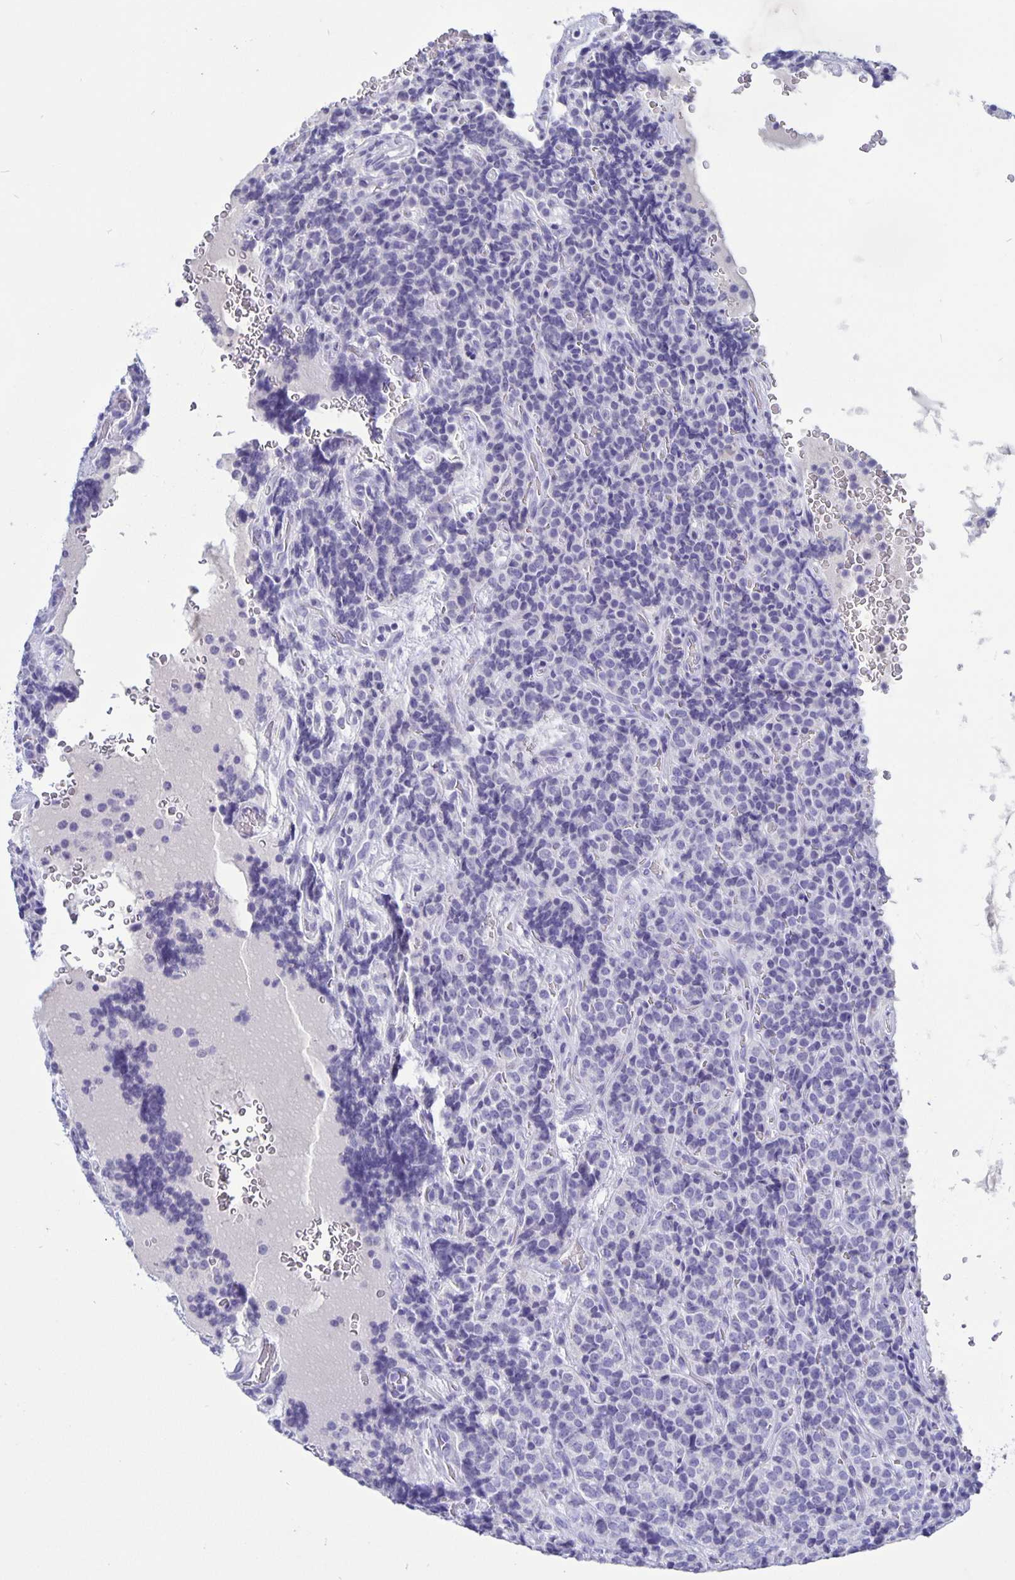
{"staining": {"intensity": "negative", "quantity": "none", "location": "none"}, "tissue": "carcinoid", "cell_type": "Tumor cells", "image_type": "cancer", "snomed": [{"axis": "morphology", "description": "Carcinoid, malignant, NOS"}, {"axis": "topography", "description": "Pancreas"}], "caption": "IHC photomicrograph of human carcinoid (malignant) stained for a protein (brown), which shows no positivity in tumor cells.", "gene": "BPIFA3", "patient": {"sex": "male", "age": 36}}